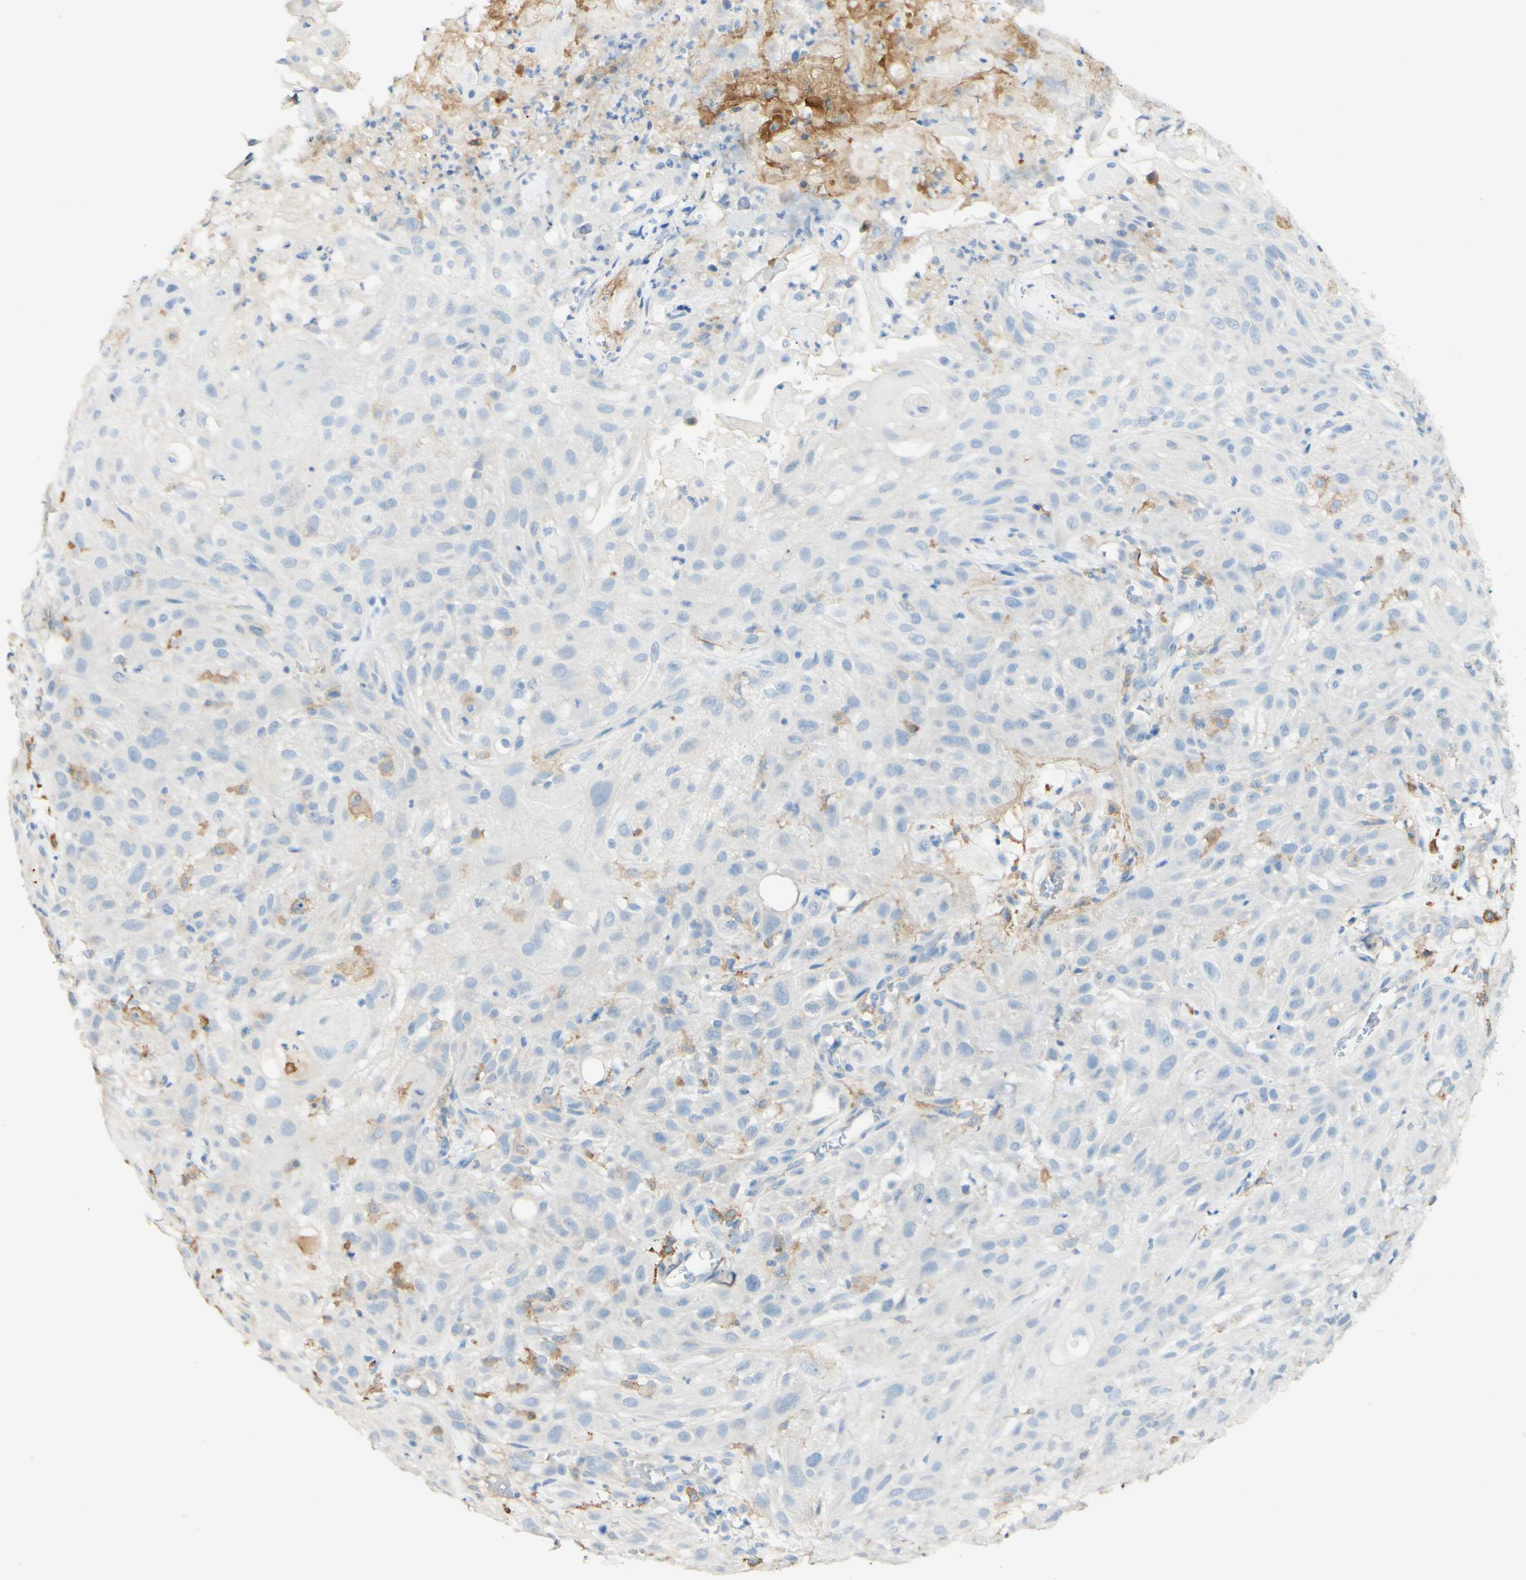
{"staining": {"intensity": "negative", "quantity": "none", "location": "none"}, "tissue": "skin cancer", "cell_type": "Tumor cells", "image_type": "cancer", "snomed": [{"axis": "morphology", "description": "Squamous cell carcinoma, NOS"}, {"axis": "topography", "description": "Skin"}], "caption": "Tumor cells are negative for protein expression in human skin cancer. The staining is performed using DAB brown chromogen with nuclei counter-stained in using hematoxylin.", "gene": "FCGRT", "patient": {"sex": "male", "age": 75}}